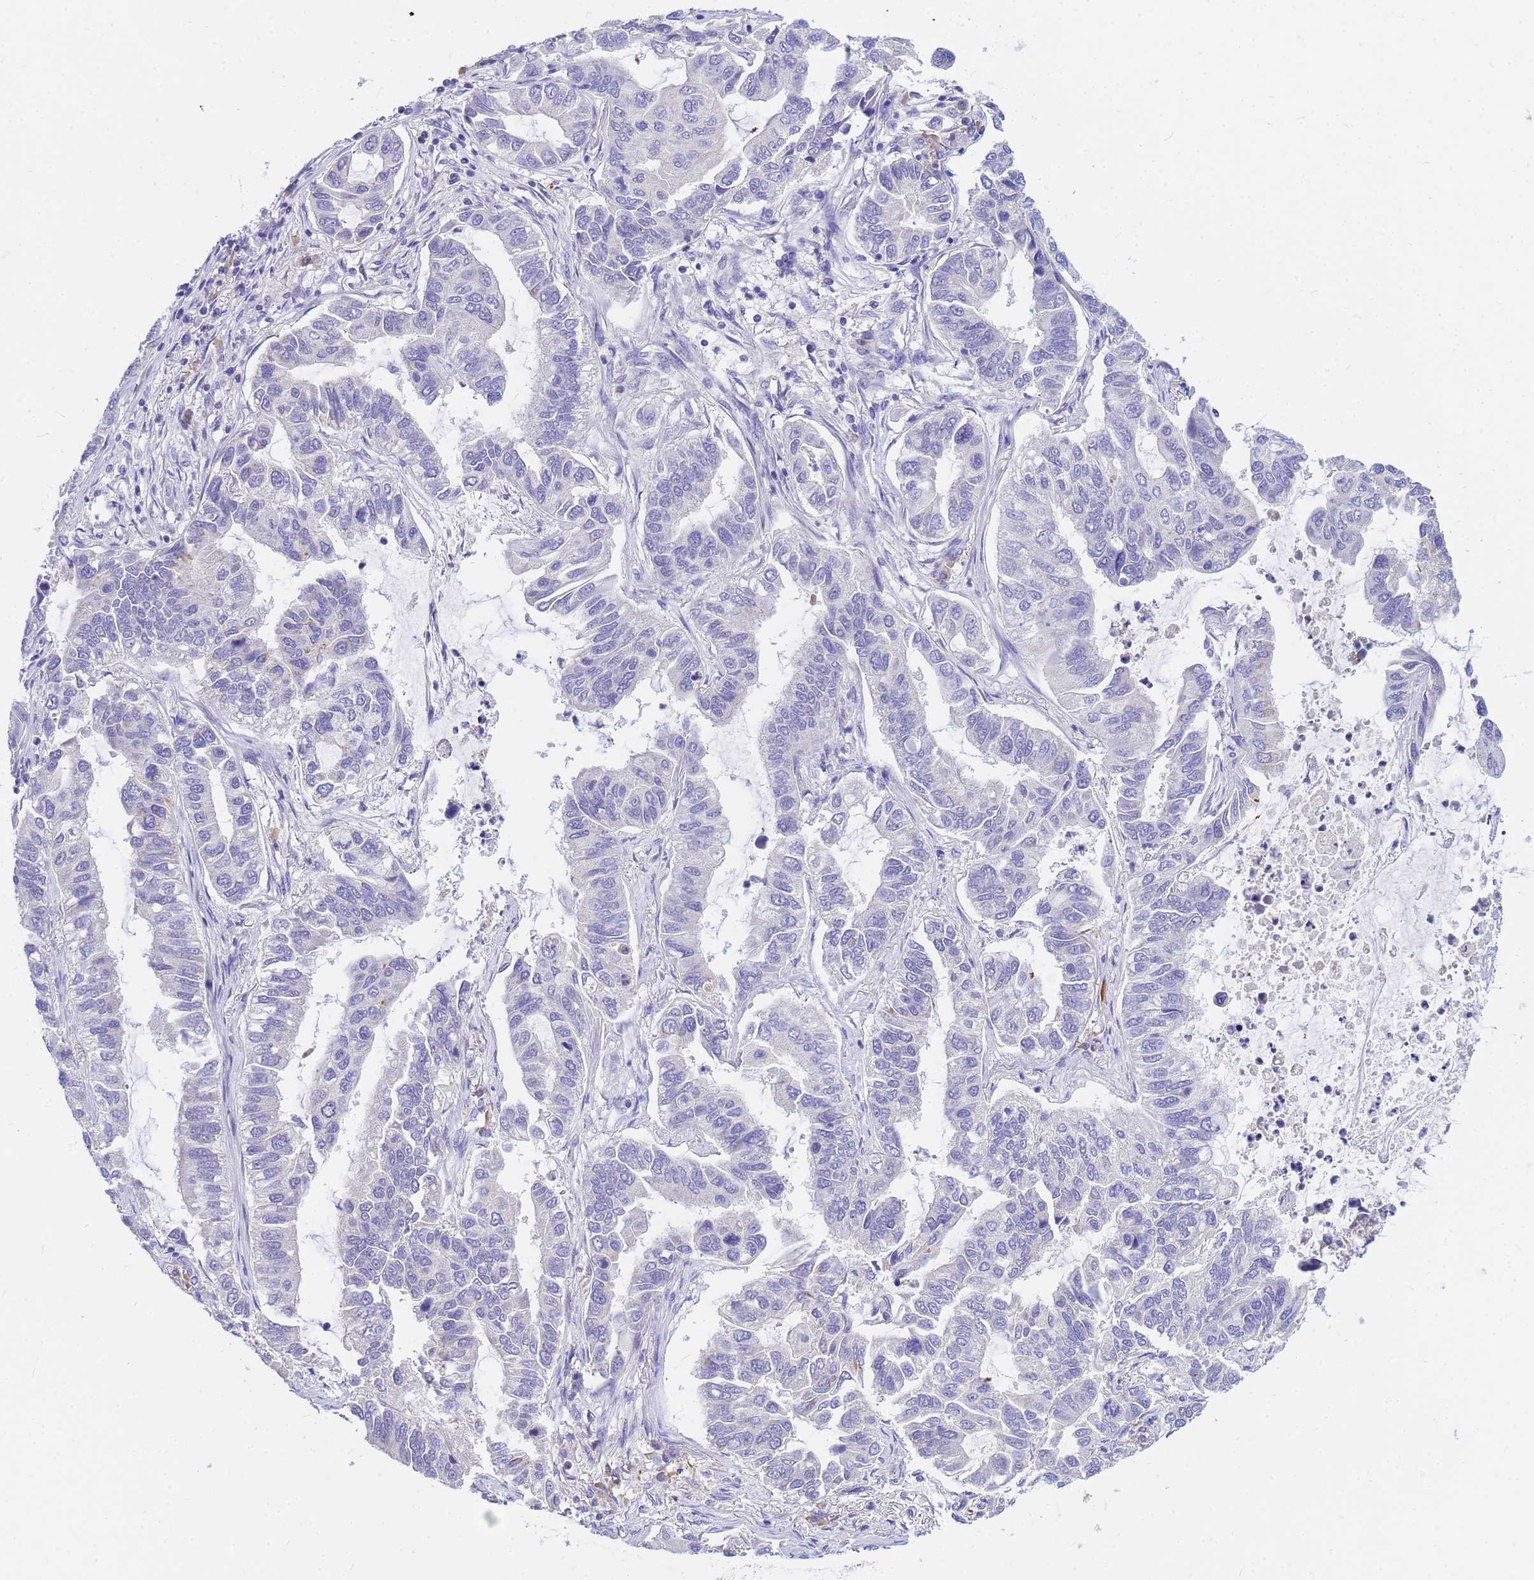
{"staining": {"intensity": "negative", "quantity": "none", "location": "none"}, "tissue": "lung cancer", "cell_type": "Tumor cells", "image_type": "cancer", "snomed": [{"axis": "morphology", "description": "Adenocarcinoma, NOS"}, {"axis": "topography", "description": "Lung"}], "caption": "Immunohistochemistry (IHC) image of neoplastic tissue: lung cancer (adenocarcinoma) stained with DAB exhibits no significant protein expression in tumor cells.", "gene": "DPRX", "patient": {"sex": "male", "age": 64}}